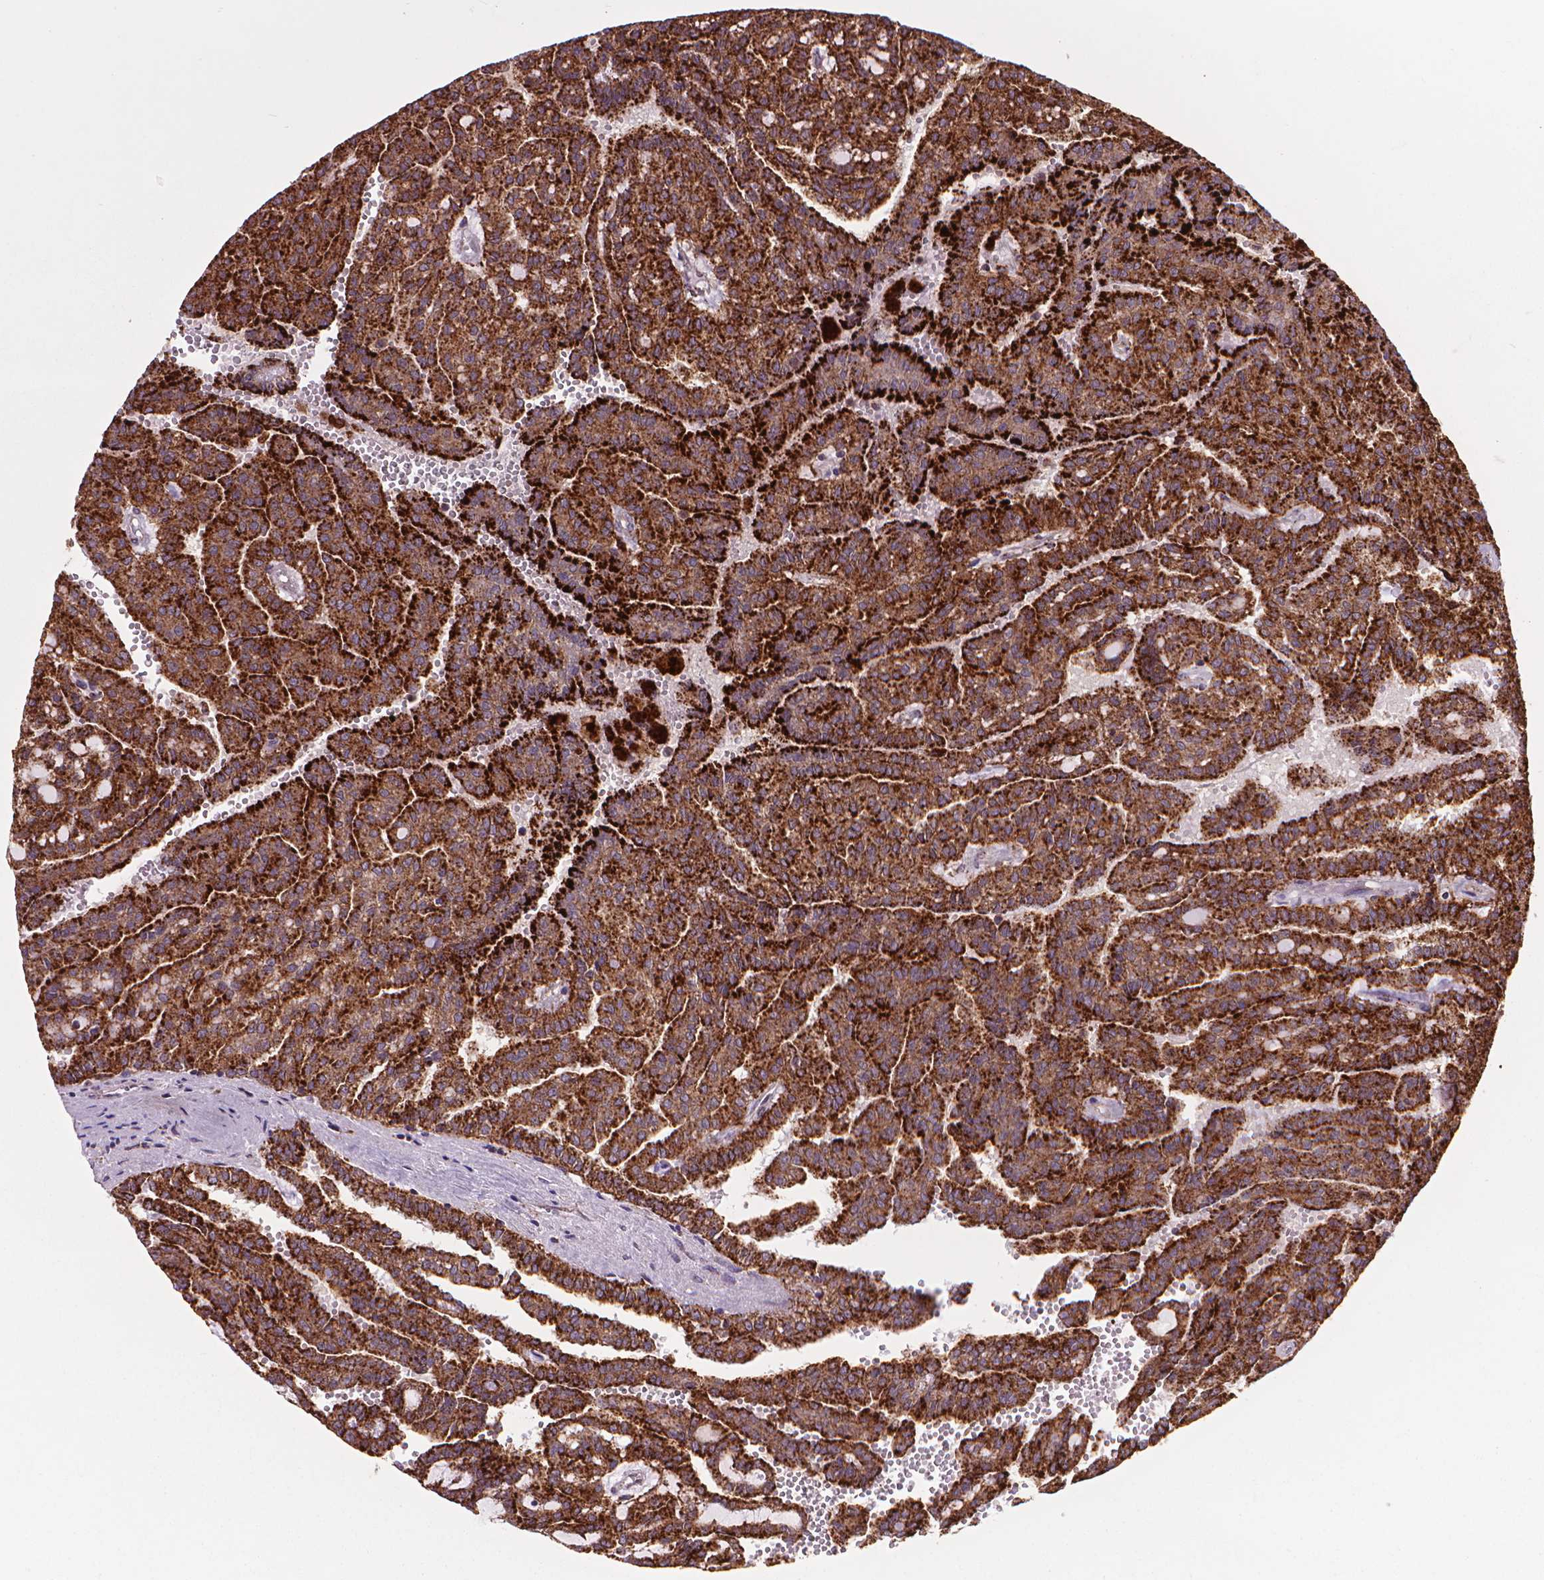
{"staining": {"intensity": "strong", "quantity": ">75%", "location": "cytoplasmic/membranous"}, "tissue": "renal cancer", "cell_type": "Tumor cells", "image_type": "cancer", "snomed": [{"axis": "morphology", "description": "Adenocarcinoma, NOS"}, {"axis": "topography", "description": "Kidney"}], "caption": "The immunohistochemical stain highlights strong cytoplasmic/membranous positivity in tumor cells of renal cancer tissue. (DAB IHC, brown staining for protein, blue staining for nuclei).", "gene": "GLB1", "patient": {"sex": "male", "age": 63}}